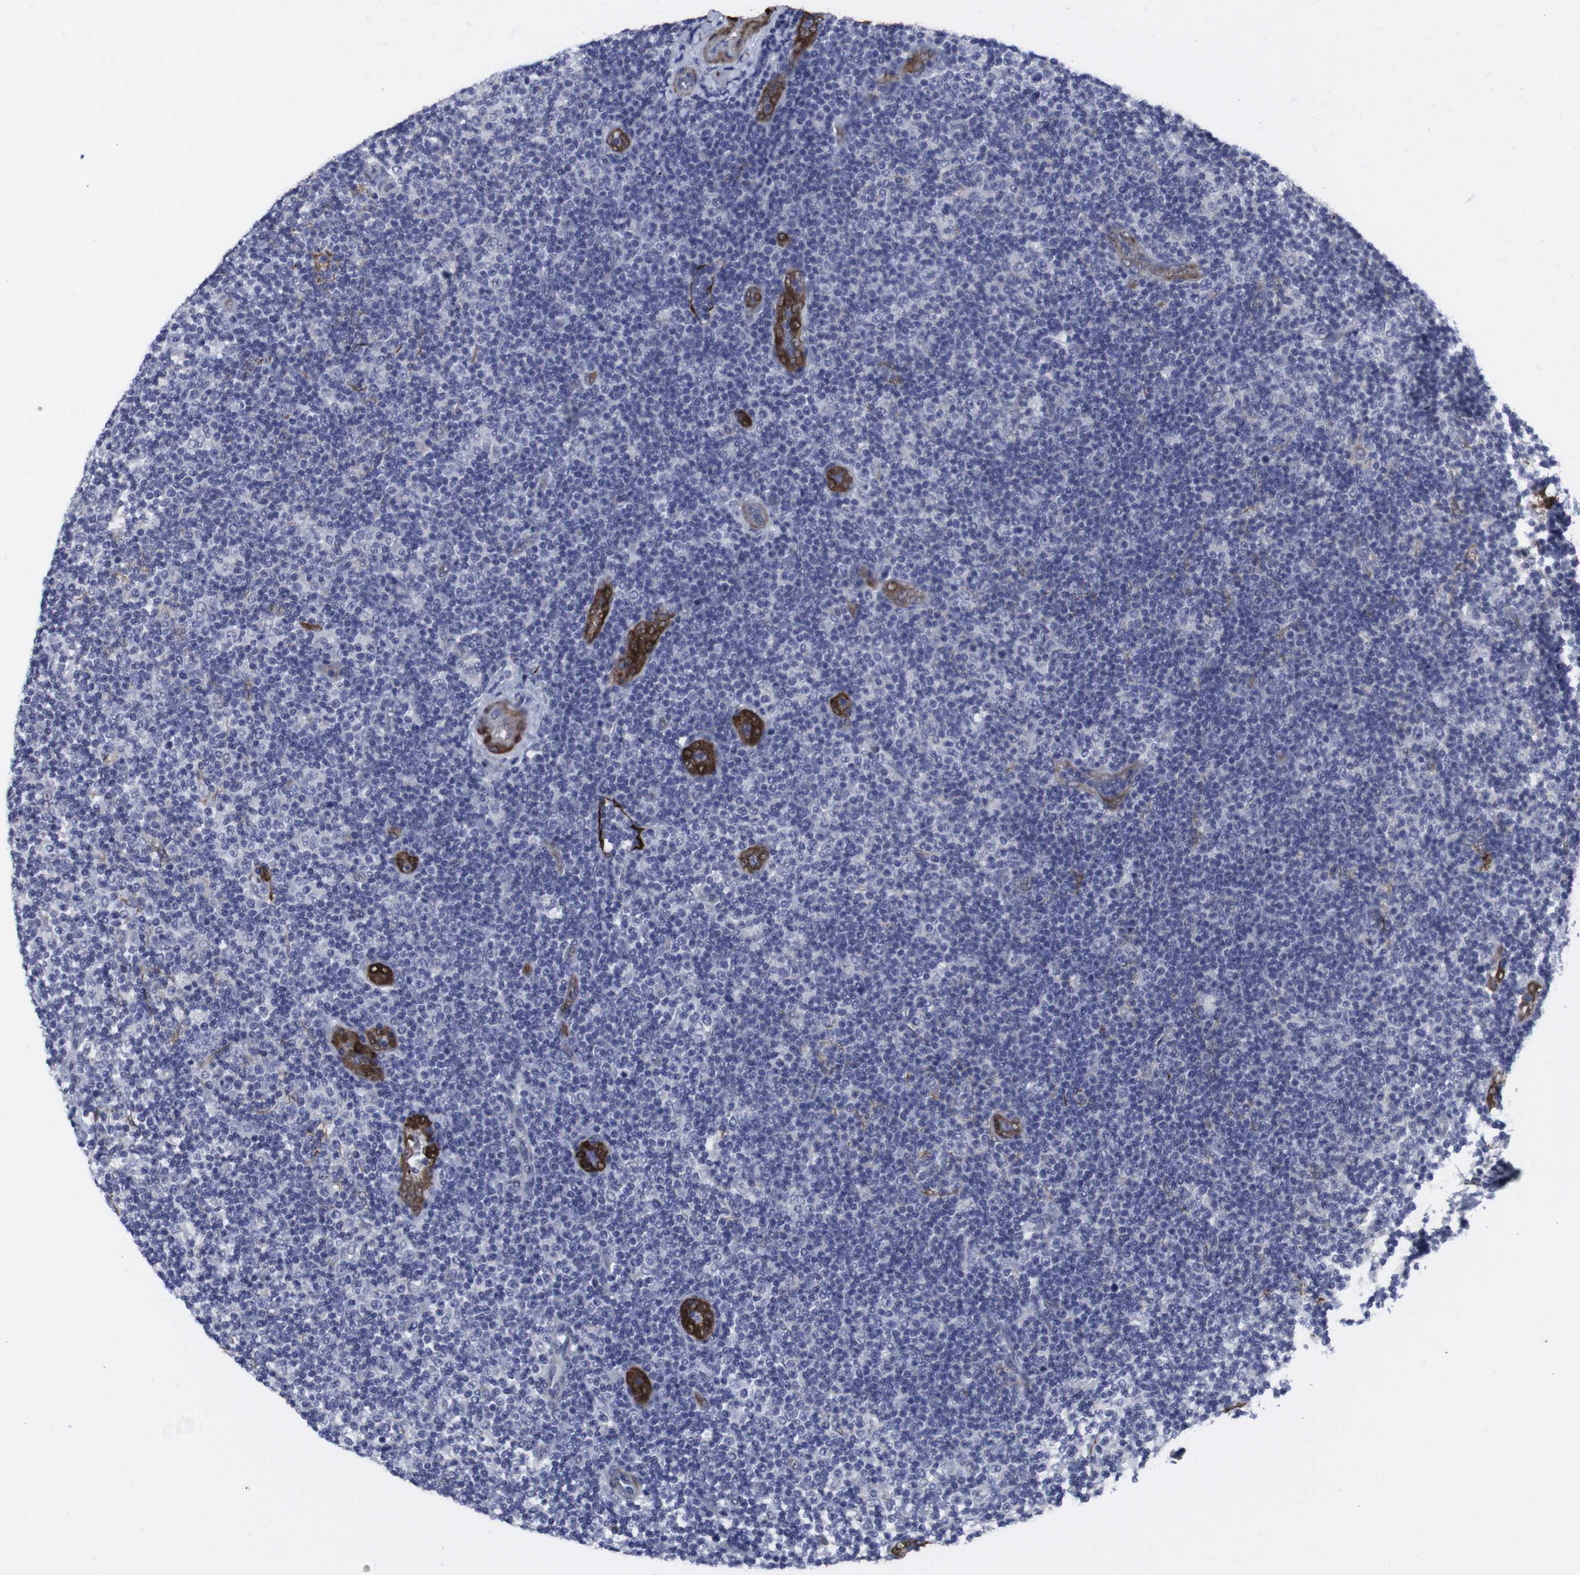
{"staining": {"intensity": "negative", "quantity": "none", "location": "none"}, "tissue": "lymphoma", "cell_type": "Tumor cells", "image_type": "cancer", "snomed": [{"axis": "morphology", "description": "Malignant lymphoma, non-Hodgkin's type, Low grade"}, {"axis": "topography", "description": "Lymph node"}], "caption": "Immunohistochemistry of human malignant lymphoma, non-Hodgkin's type (low-grade) displays no expression in tumor cells.", "gene": "SNCG", "patient": {"sex": "male", "age": 83}}